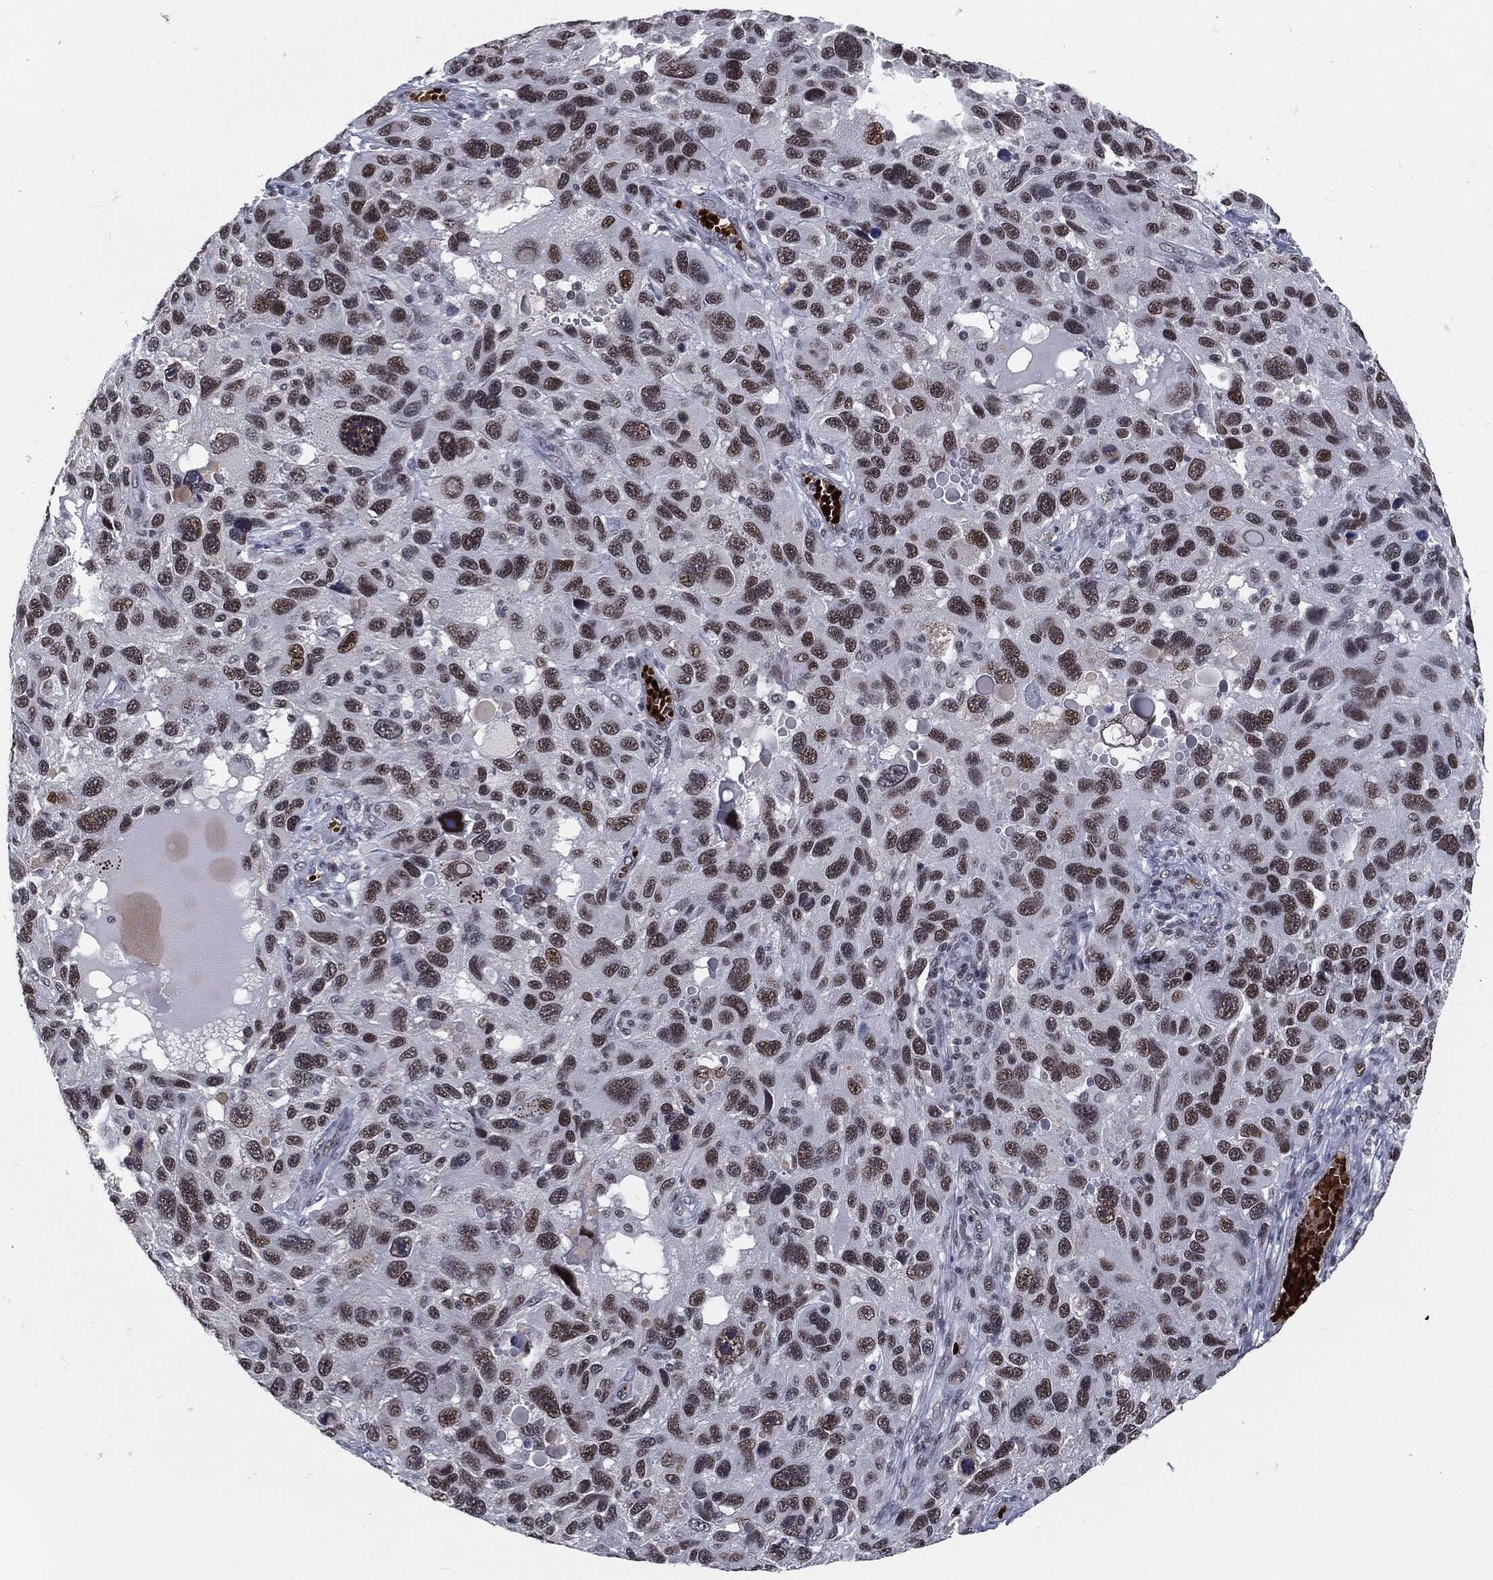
{"staining": {"intensity": "moderate", "quantity": ">75%", "location": "nuclear"}, "tissue": "melanoma", "cell_type": "Tumor cells", "image_type": "cancer", "snomed": [{"axis": "morphology", "description": "Malignant melanoma, NOS"}, {"axis": "topography", "description": "Skin"}], "caption": "Immunohistochemistry of human melanoma reveals medium levels of moderate nuclear staining in approximately >75% of tumor cells. (Stains: DAB (3,3'-diaminobenzidine) in brown, nuclei in blue, Microscopy: brightfield microscopy at high magnification).", "gene": "ANXA1", "patient": {"sex": "male", "age": 53}}